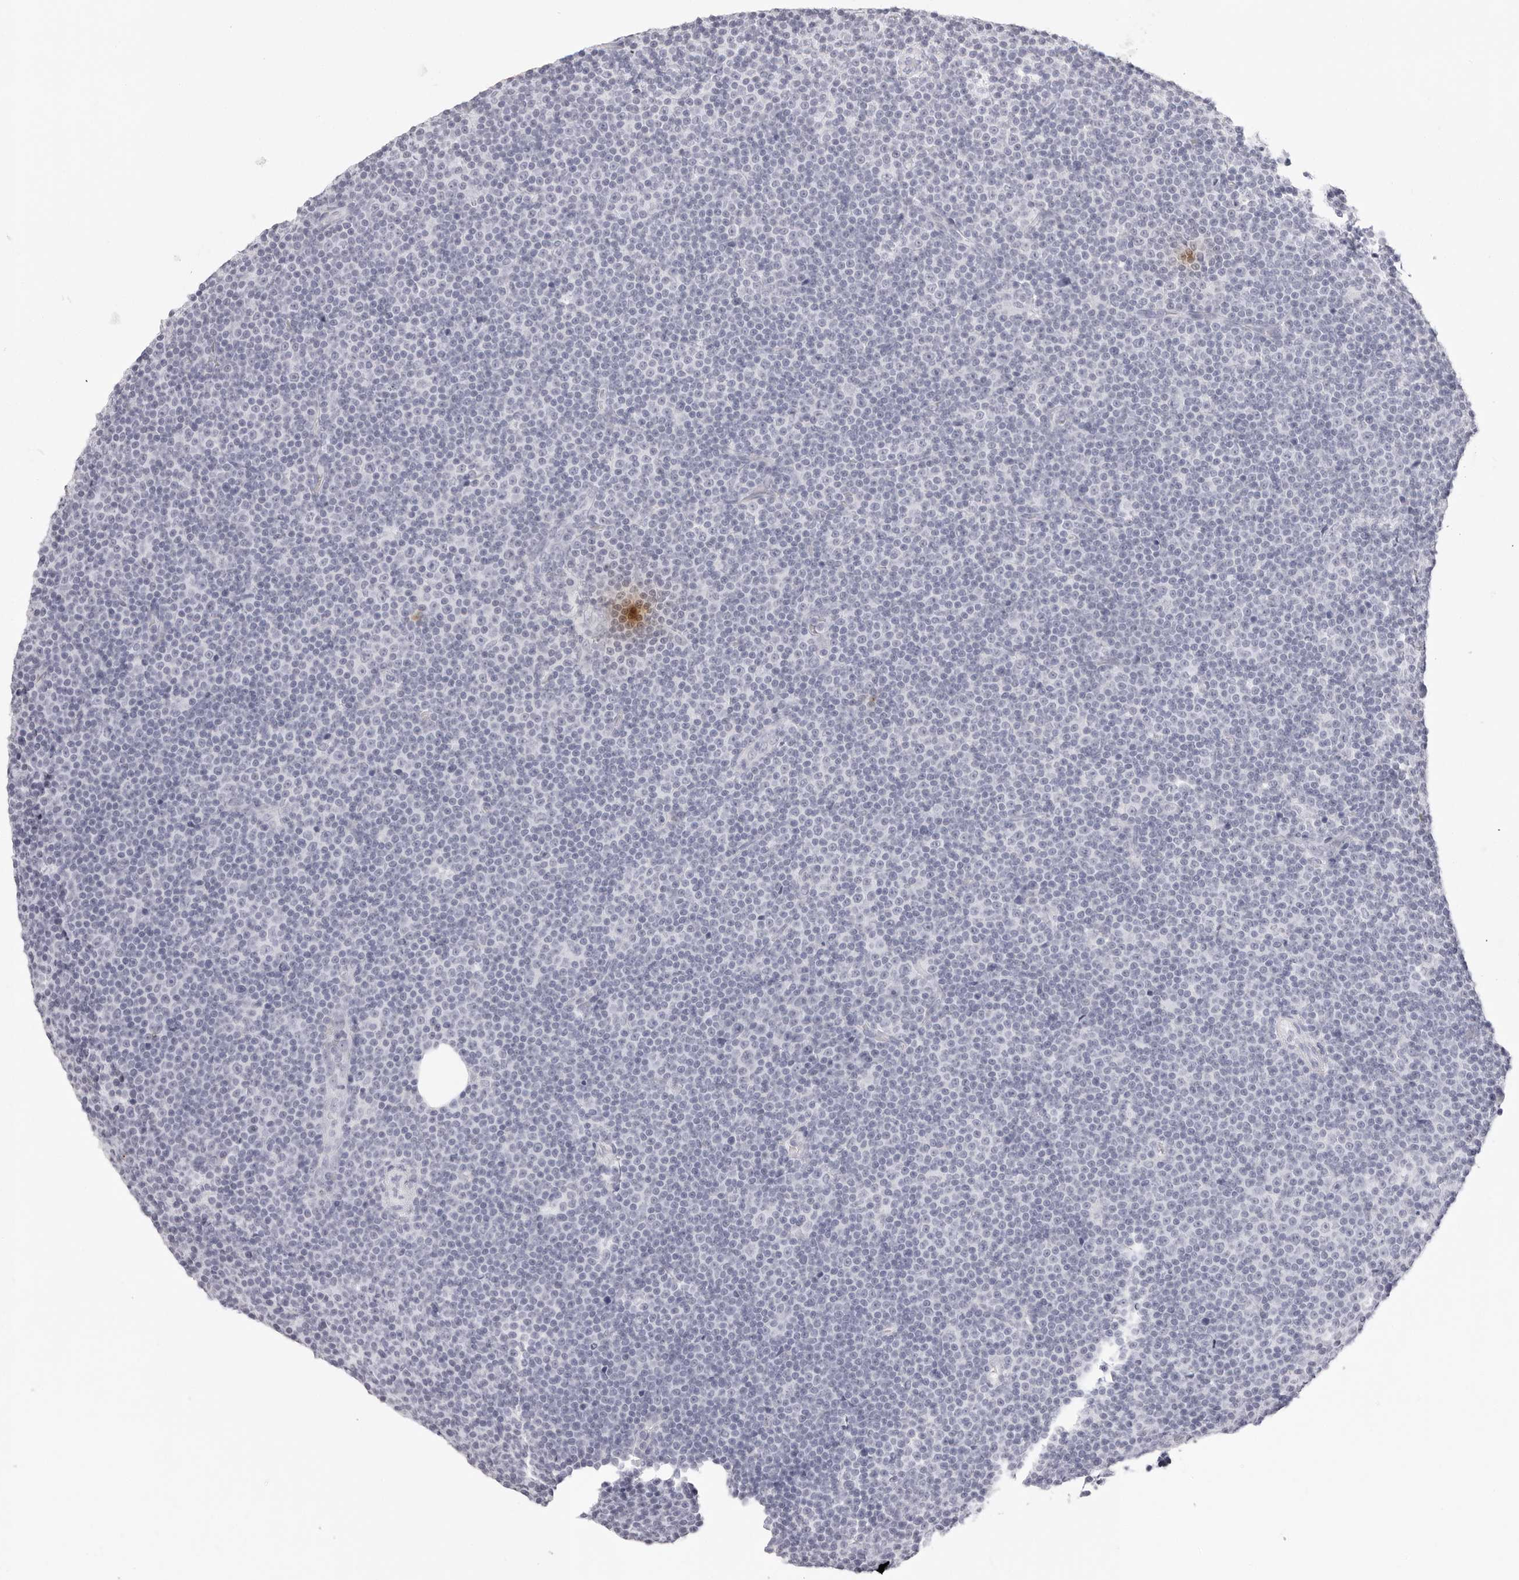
{"staining": {"intensity": "negative", "quantity": "none", "location": "none"}, "tissue": "lymphoma", "cell_type": "Tumor cells", "image_type": "cancer", "snomed": [{"axis": "morphology", "description": "Malignant lymphoma, non-Hodgkin's type, Low grade"}, {"axis": "topography", "description": "Lymph node"}], "caption": "Micrograph shows no significant protein staining in tumor cells of malignant lymphoma, non-Hodgkin's type (low-grade). The staining was performed using DAB (3,3'-diaminobenzidine) to visualize the protein expression in brown, while the nuclei were stained in blue with hematoxylin (Magnification: 20x).", "gene": "CST5", "patient": {"sex": "female", "age": 67}}